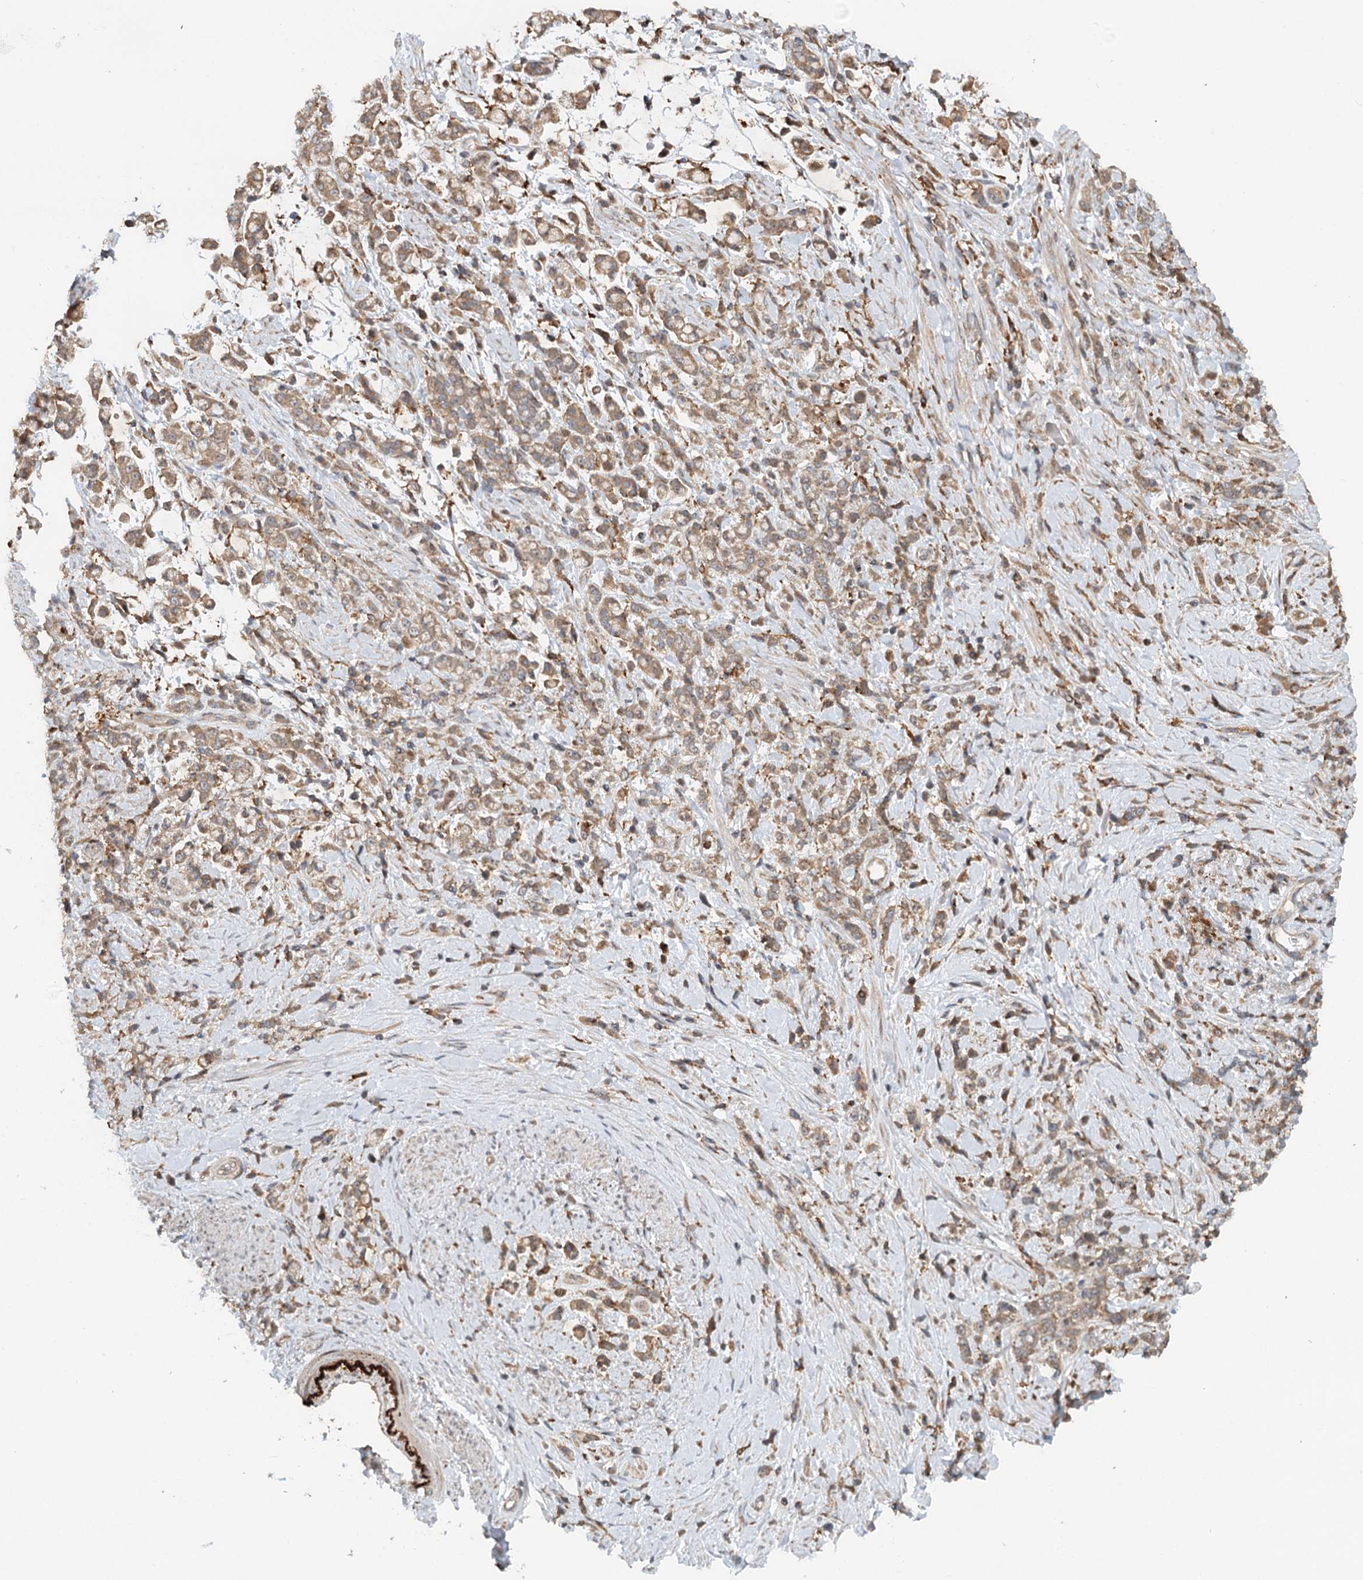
{"staining": {"intensity": "moderate", "quantity": ">75%", "location": "cytoplasmic/membranous"}, "tissue": "stomach cancer", "cell_type": "Tumor cells", "image_type": "cancer", "snomed": [{"axis": "morphology", "description": "Adenocarcinoma, NOS"}, {"axis": "topography", "description": "Stomach"}], "caption": "Human stomach cancer stained with a brown dye reveals moderate cytoplasmic/membranous positive staining in about >75% of tumor cells.", "gene": "RNF111", "patient": {"sex": "female", "age": 60}}